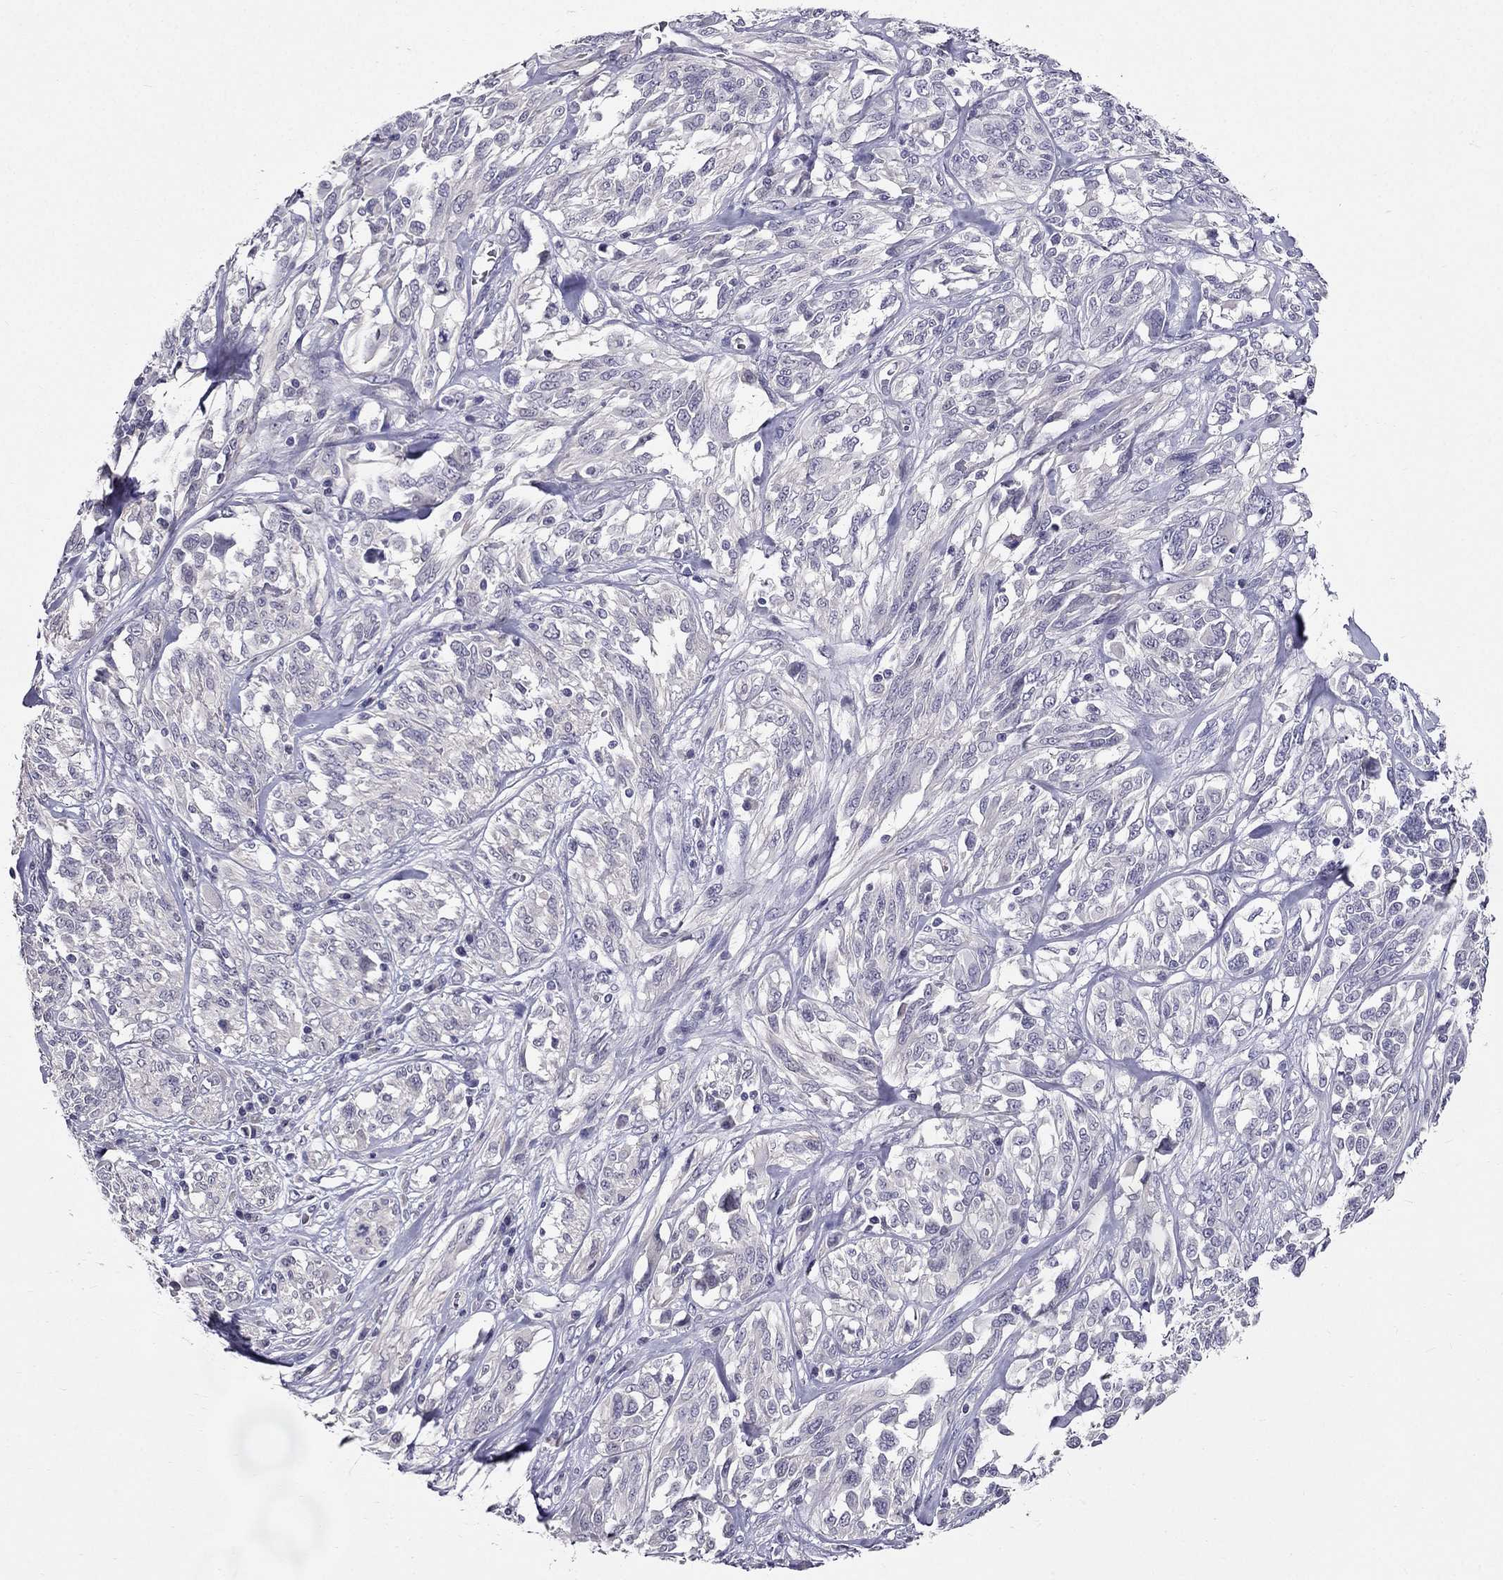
{"staining": {"intensity": "negative", "quantity": "none", "location": "none"}, "tissue": "melanoma", "cell_type": "Tumor cells", "image_type": "cancer", "snomed": [{"axis": "morphology", "description": "Malignant melanoma, NOS"}, {"axis": "topography", "description": "Skin"}], "caption": "The micrograph reveals no staining of tumor cells in malignant melanoma.", "gene": "DUSP15", "patient": {"sex": "female", "age": 91}}